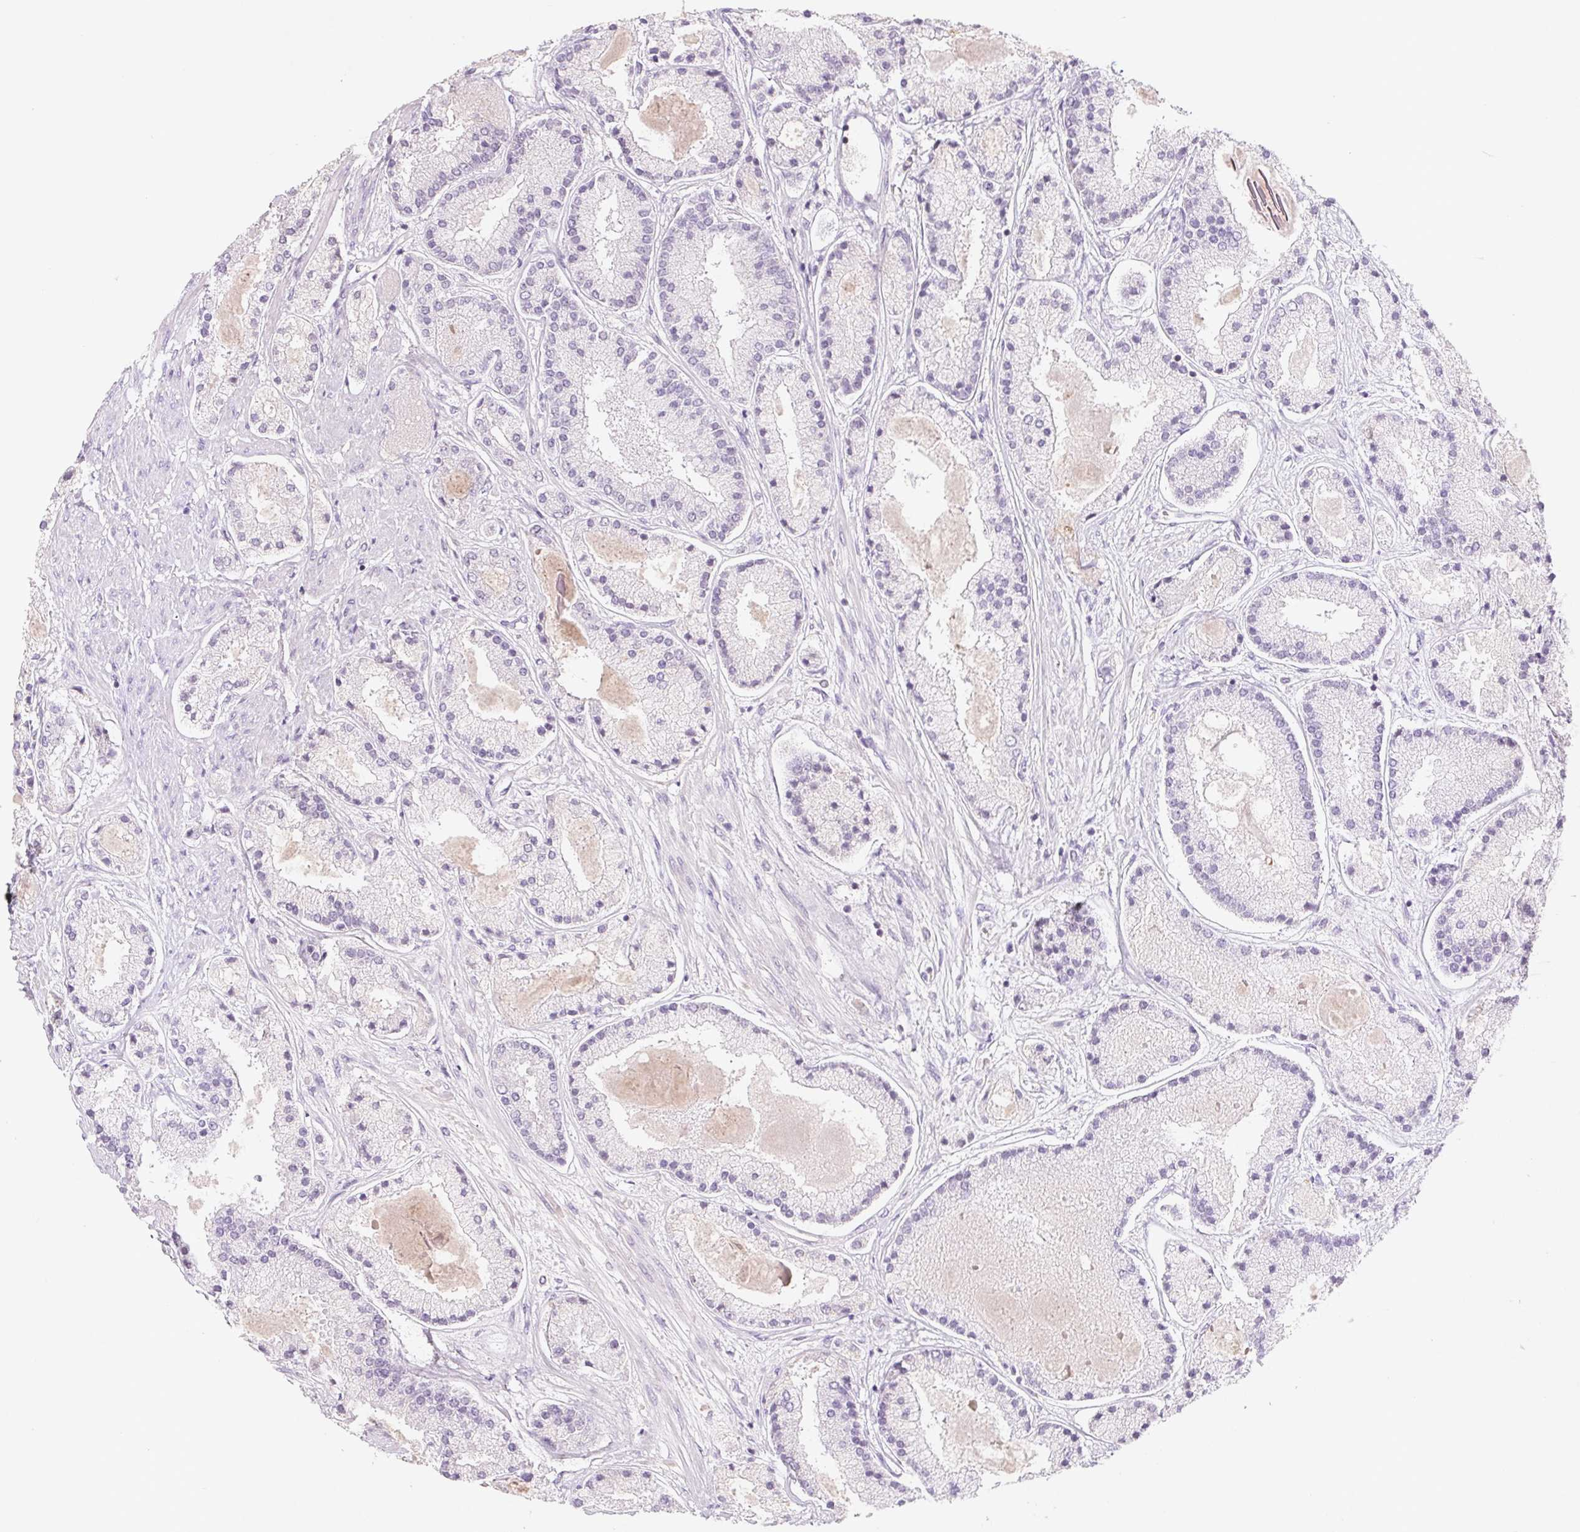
{"staining": {"intensity": "negative", "quantity": "none", "location": "none"}, "tissue": "prostate cancer", "cell_type": "Tumor cells", "image_type": "cancer", "snomed": [{"axis": "morphology", "description": "Adenocarcinoma, High grade"}, {"axis": "topography", "description": "Prostate"}], "caption": "Image shows no significant protein positivity in tumor cells of prostate cancer (high-grade adenocarcinoma).", "gene": "KIF26A", "patient": {"sex": "male", "age": 67}}